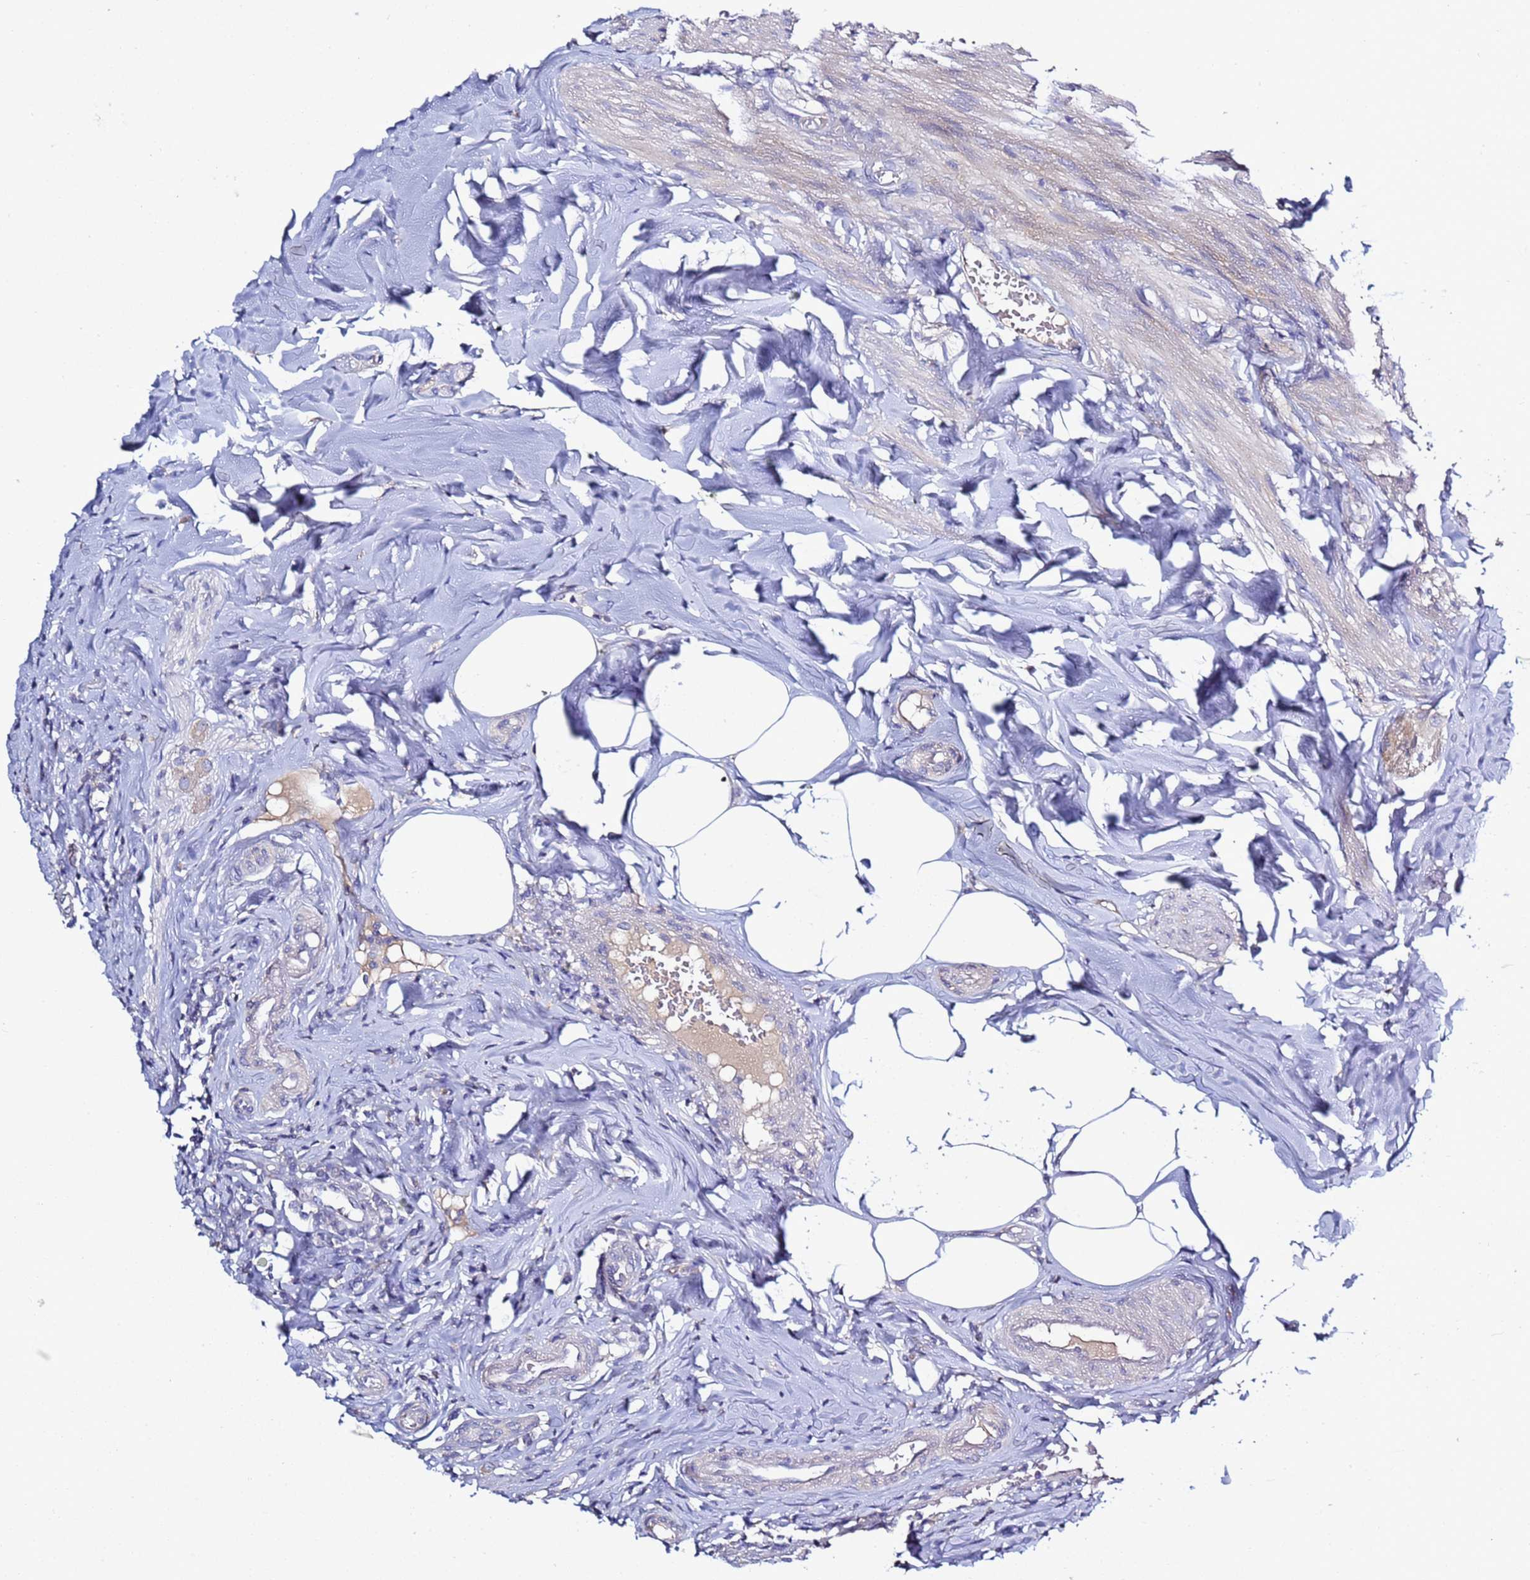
{"staining": {"intensity": "weak", "quantity": "<25%", "location": "cytoplasmic/membranous"}, "tissue": "appendix", "cell_type": "Glandular cells", "image_type": "normal", "snomed": [{"axis": "morphology", "description": "Normal tissue, NOS"}, {"axis": "topography", "description": "Appendix"}], "caption": "Normal appendix was stained to show a protein in brown. There is no significant positivity in glandular cells. Brightfield microscopy of immunohistochemistry stained with DAB (3,3'-diaminobenzidine) (brown) and hematoxylin (blue), captured at high magnification.", "gene": "RABL2A", "patient": {"sex": "female", "age": 33}}